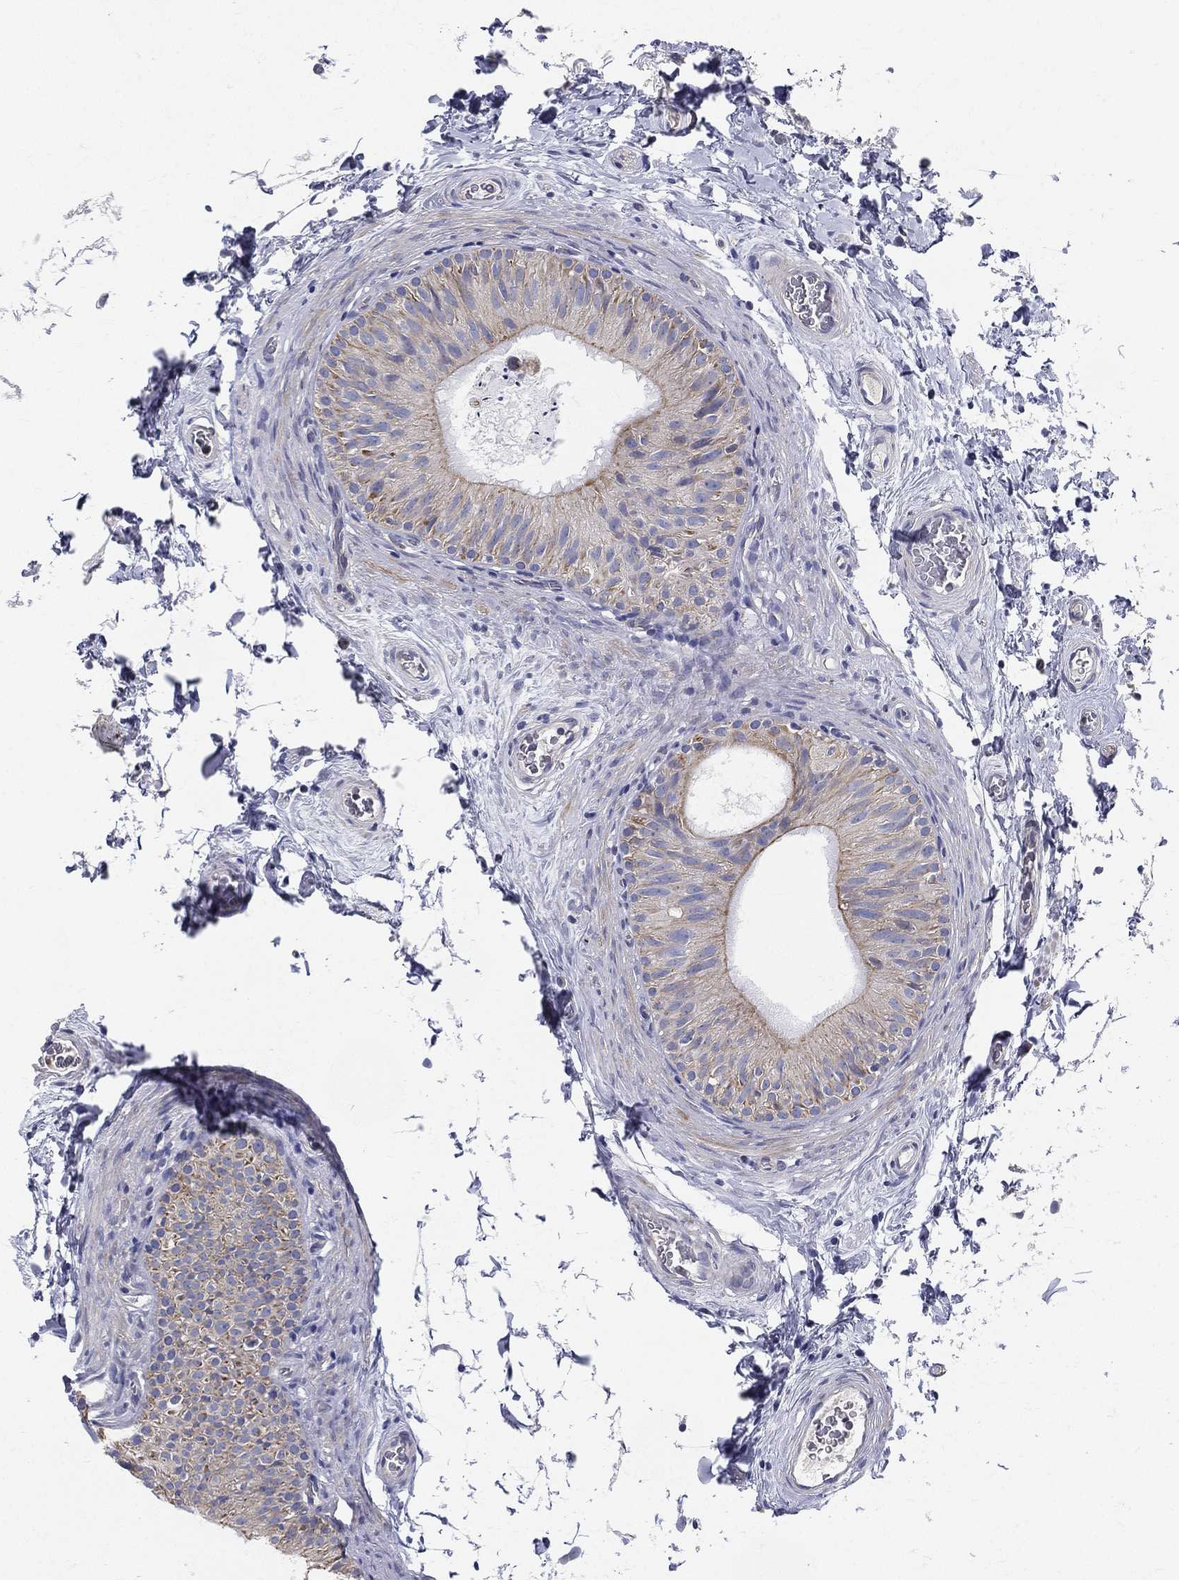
{"staining": {"intensity": "weak", "quantity": "25%-75%", "location": "cytoplasmic/membranous"}, "tissue": "epididymis", "cell_type": "Glandular cells", "image_type": "normal", "snomed": [{"axis": "morphology", "description": "Normal tissue, NOS"}, {"axis": "topography", "description": "Epididymis"}], "caption": "IHC image of normal epididymis stained for a protein (brown), which reveals low levels of weak cytoplasmic/membranous staining in about 25%-75% of glandular cells.", "gene": "PWWP3A", "patient": {"sex": "male", "age": 34}}